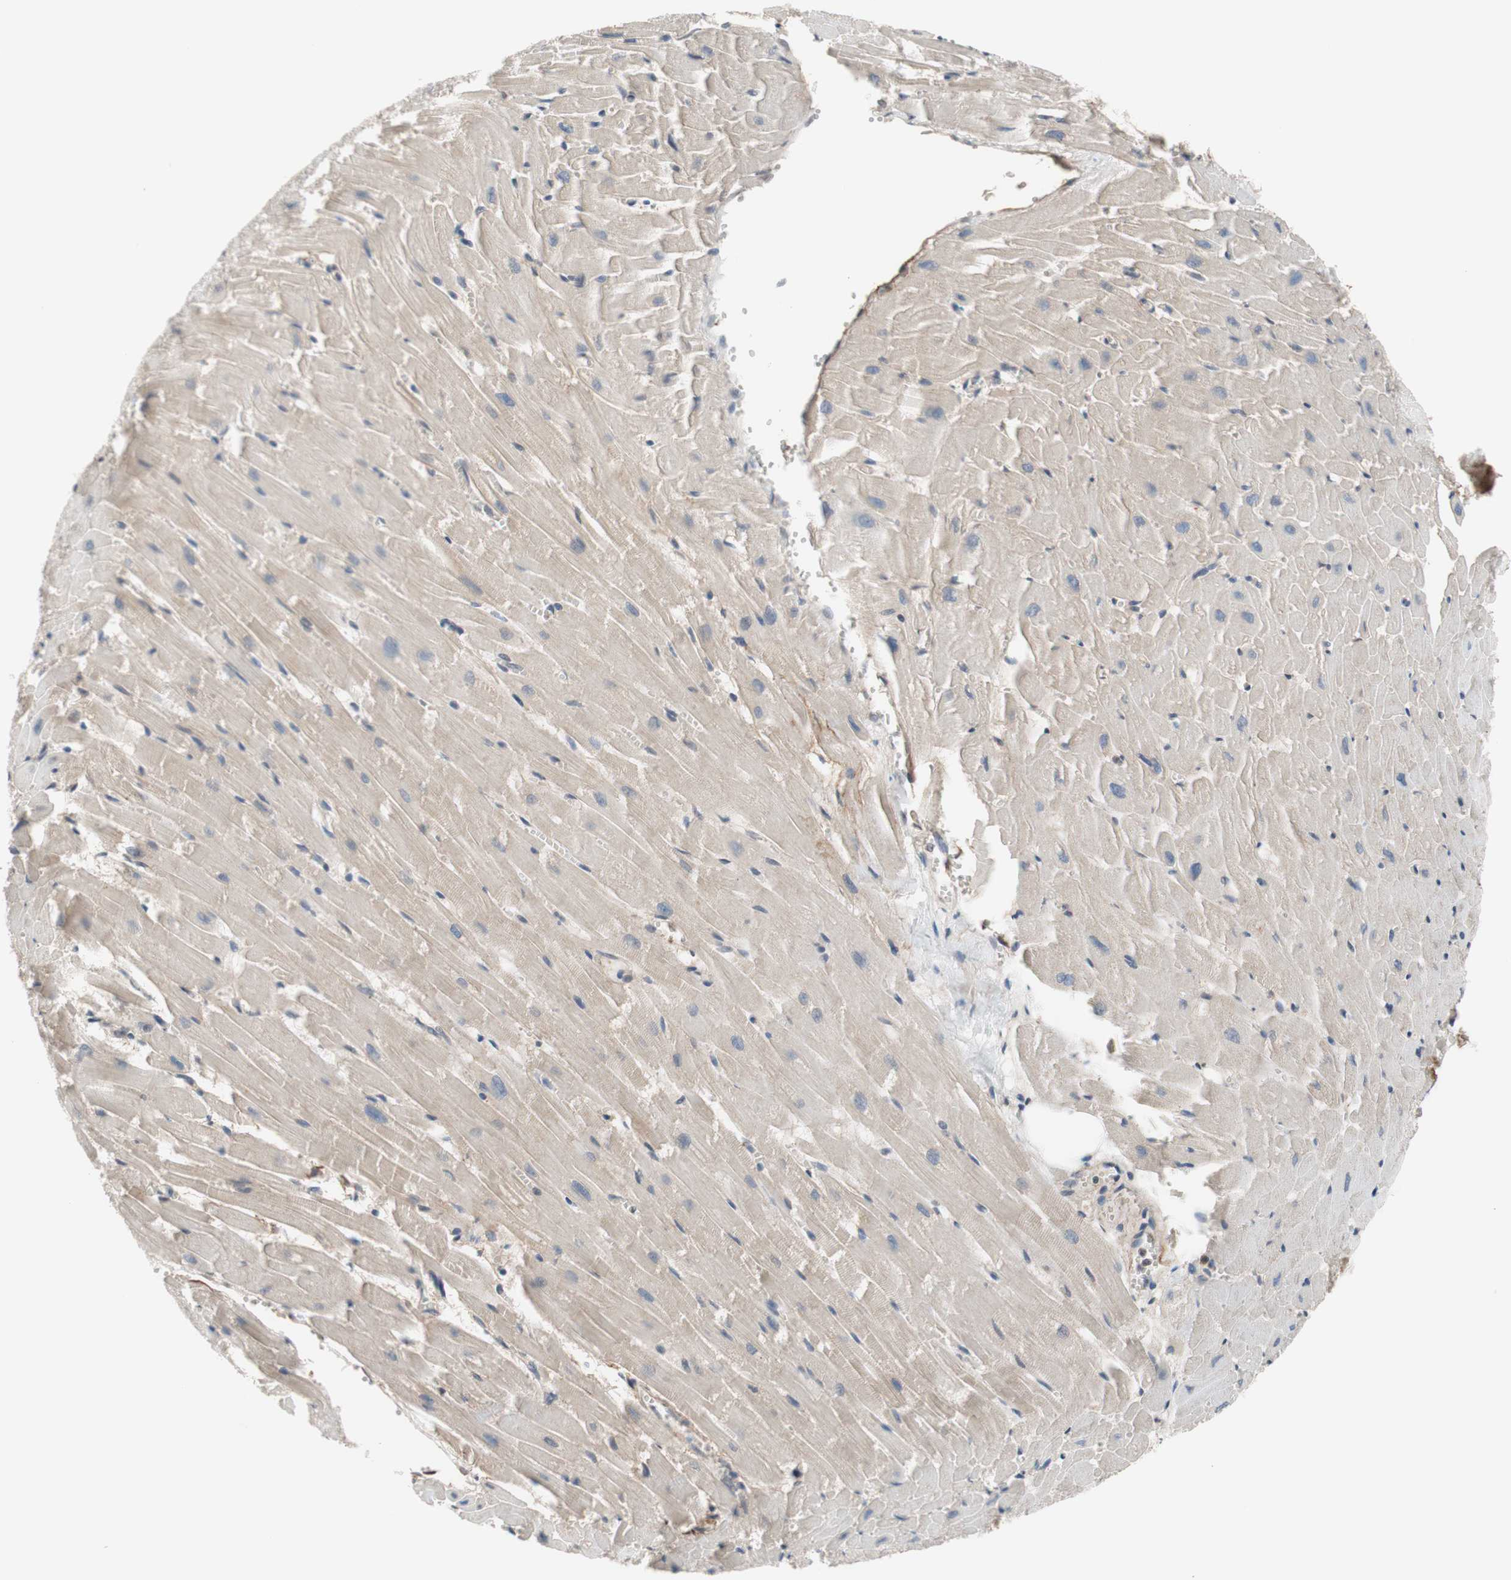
{"staining": {"intensity": "negative", "quantity": "none", "location": "none"}, "tissue": "heart muscle", "cell_type": "Cardiomyocytes", "image_type": "normal", "snomed": [{"axis": "morphology", "description": "Normal tissue, NOS"}, {"axis": "topography", "description": "Heart"}], "caption": "High magnification brightfield microscopy of normal heart muscle stained with DAB (3,3'-diaminobenzidine) (brown) and counterstained with hematoxylin (blue): cardiomyocytes show no significant expression.", "gene": "CD55", "patient": {"sex": "female", "age": 19}}